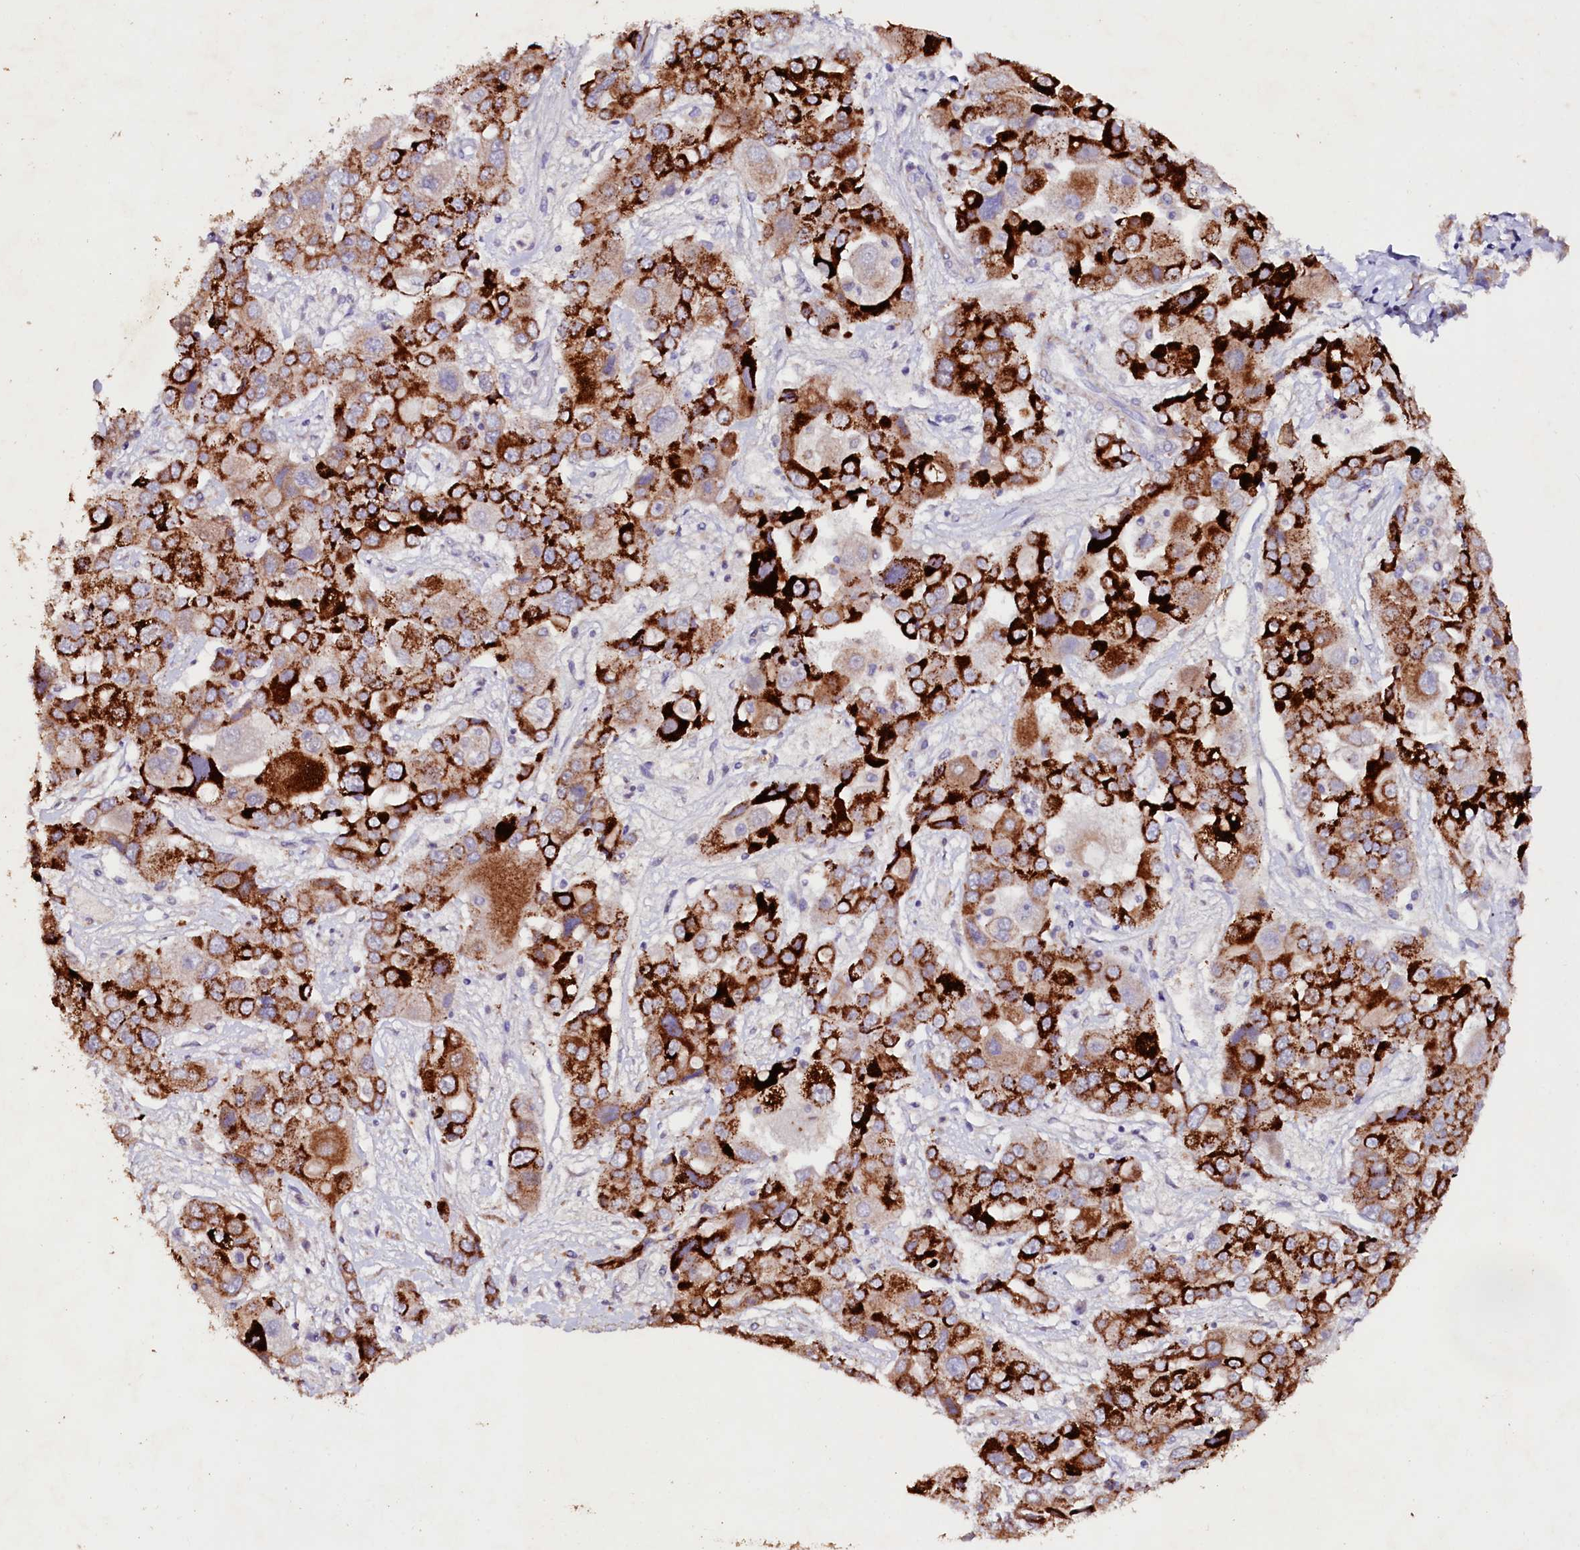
{"staining": {"intensity": "strong", "quantity": "25%-75%", "location": "cytoplasmic/membranous"}, "tissue": "liver cancer", "cell_type": "Tumor cells", "image_type": "cancer", "snomed": [{"axis": "morphology", "description": "Cholangiocarcinoma"}, {"axis": "topography", "description": "Liver"}], "caption": "About 25%-75% of tumor cells in cholangiocarcinoma (liver) exhibit strong cytoplasmic/membranous protein positivity as visualized by brown immunohistochemical staining.", "gene": "VPS36", "patient": {"sex": "male", "age": 67}}